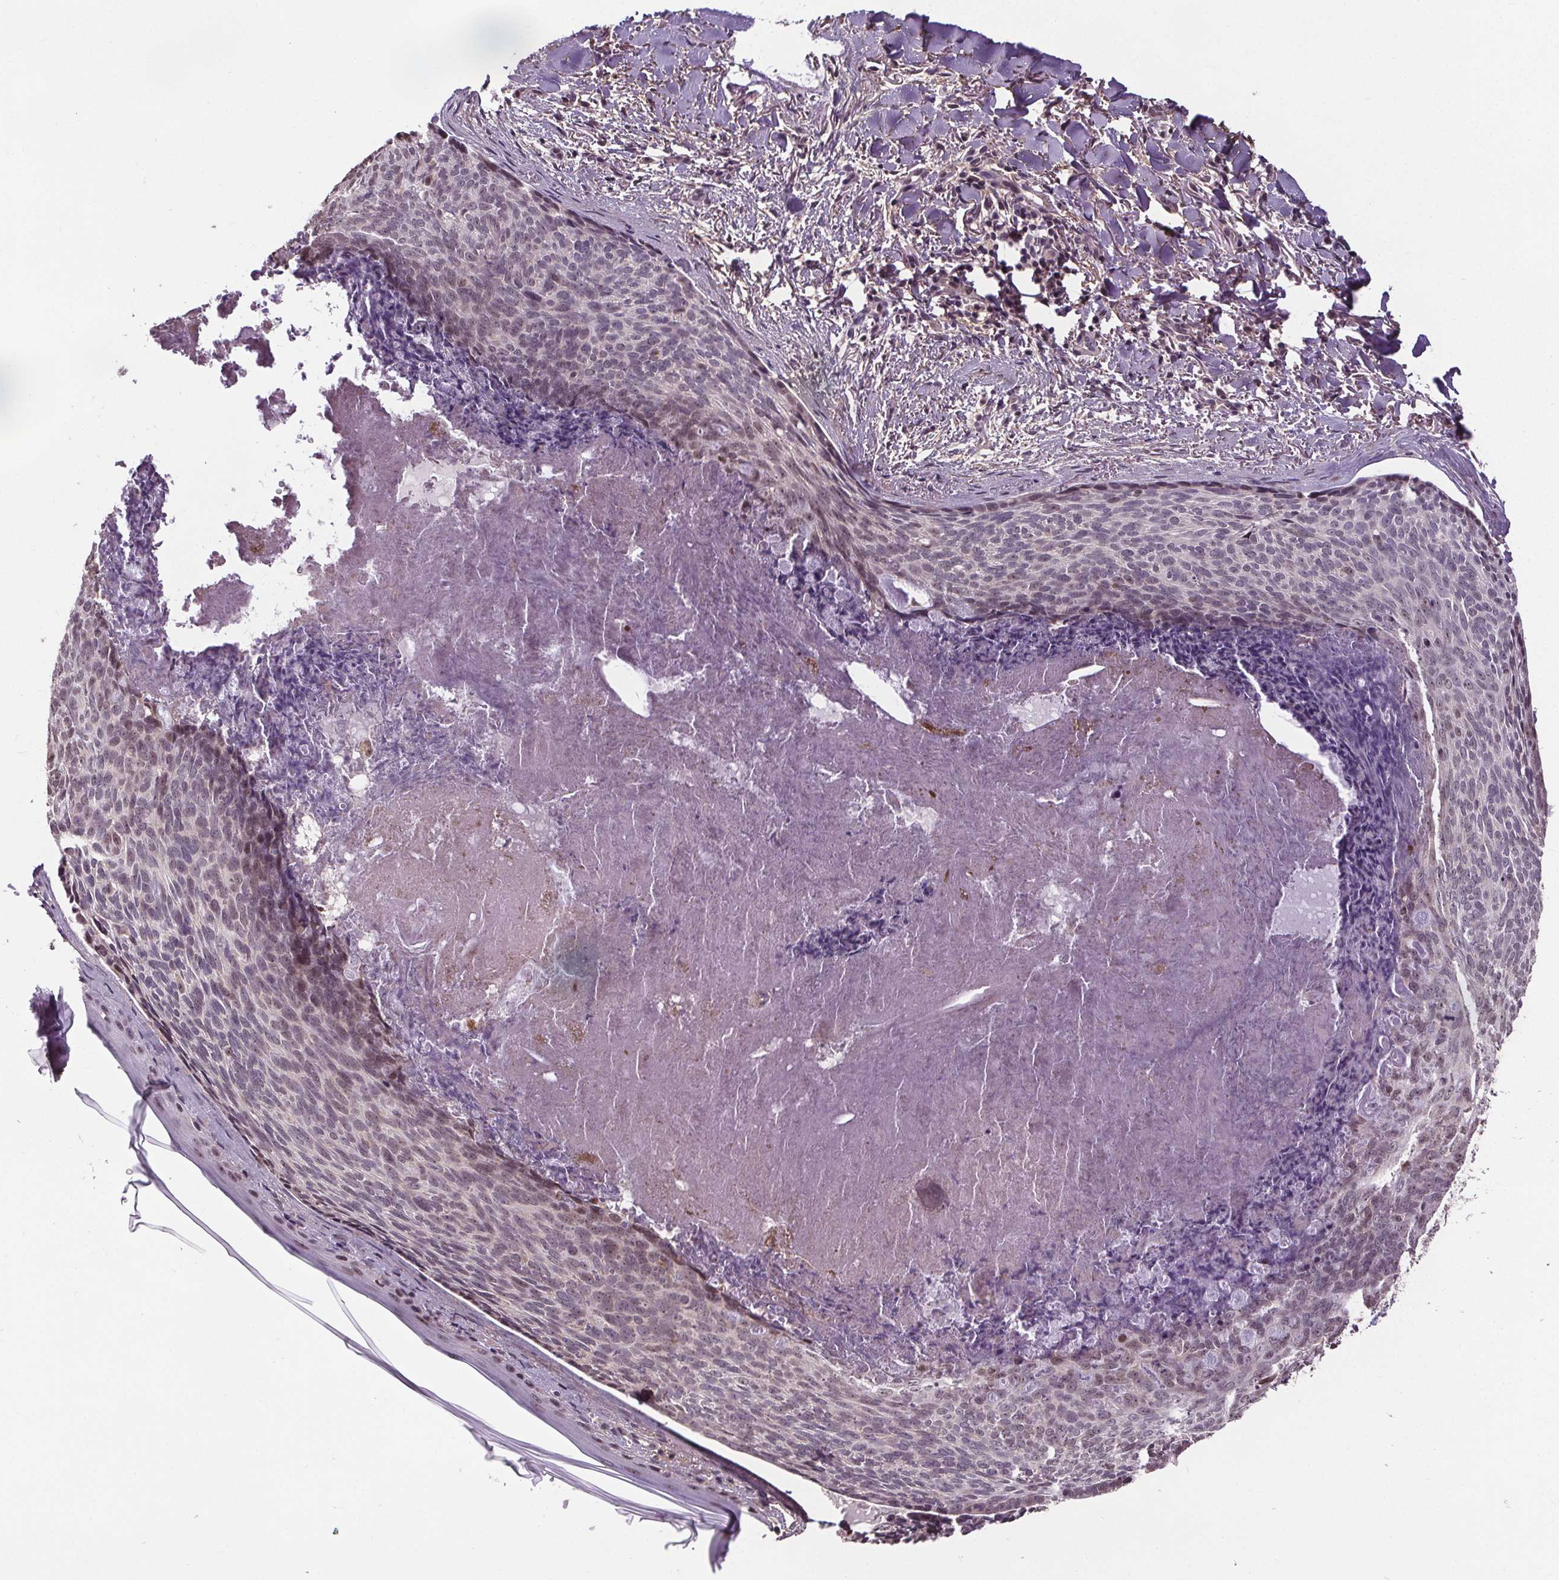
{"staining": {"intensity": "weak", "quantity": "<25%", "location": "nuclear"}, "tissue": "skin cancer", "cell_type": "Tumor cells", "image_type": "cancer", "snomed": [{"axis": "morphology", "description": "Basal cell carcinoma"}, {"axis": "topography", "description": "Skin"}], "caption": "Immunohistochemistry (IHC) of human skin cancer (basal cell carcinoma) displays no expression in tumor cells.", "gene": "KIAA0232", "patient": {"sex": "female", "age": 82}}